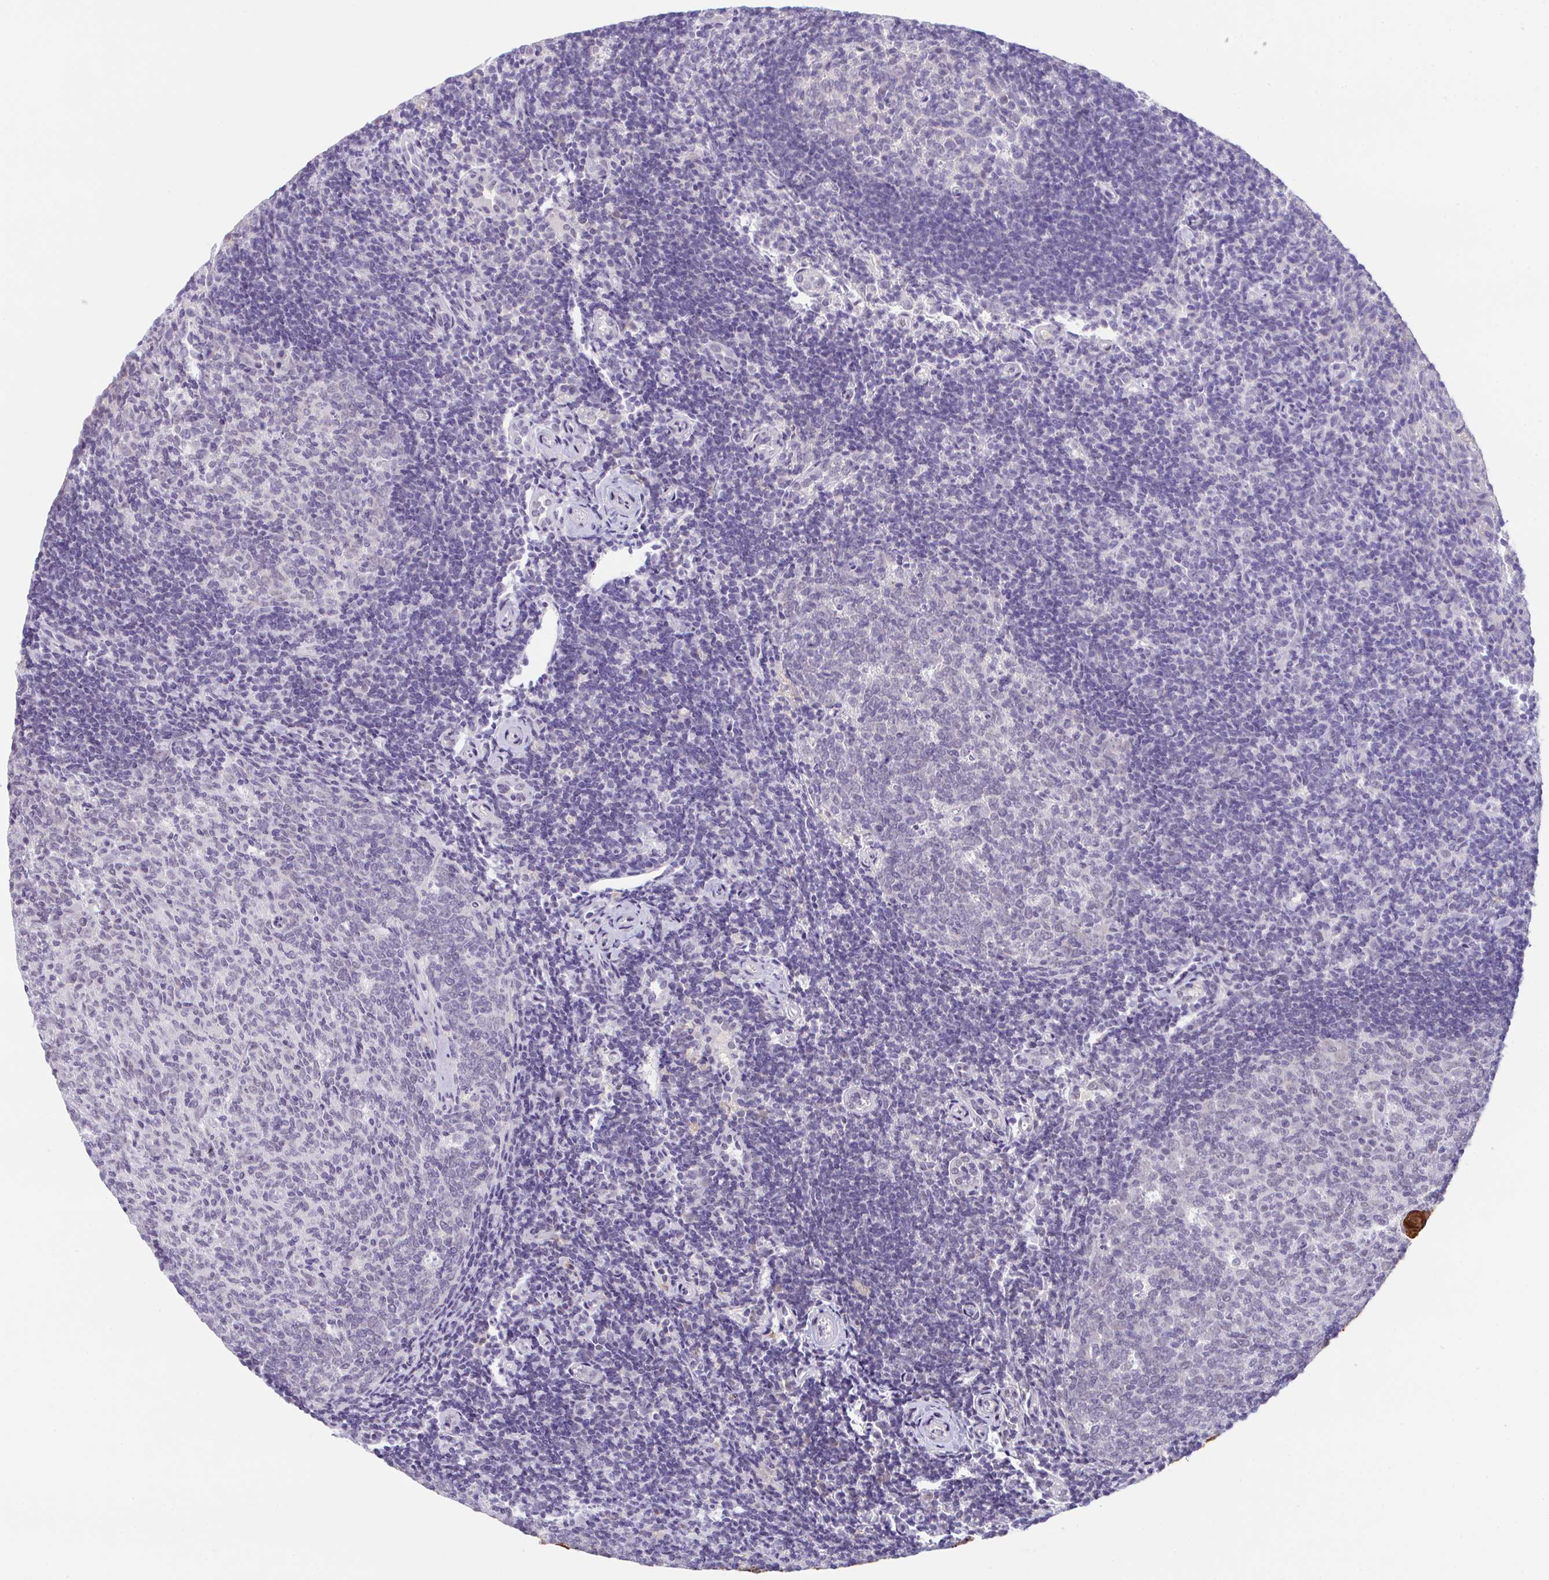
{"staining": {"intensity": "moderate", "quantity": "25%-75%", "location": "nuclear"}, "tissue": "tonsil", "cell_type": "Germinal center cells", "image_type": "normal", "snomed": [{"axis": "morphology", "description": "Normal tissue, NOS"}, {"axis": "topography", "description": "Tonsil"}], "caption": "Protein analysis of normal tonsil exhibits moderate nuclear positivity in about 25%-75% of germinal center cells.", "gene": "OR6K3", "patient": {"sex": "female", "age": 10}}